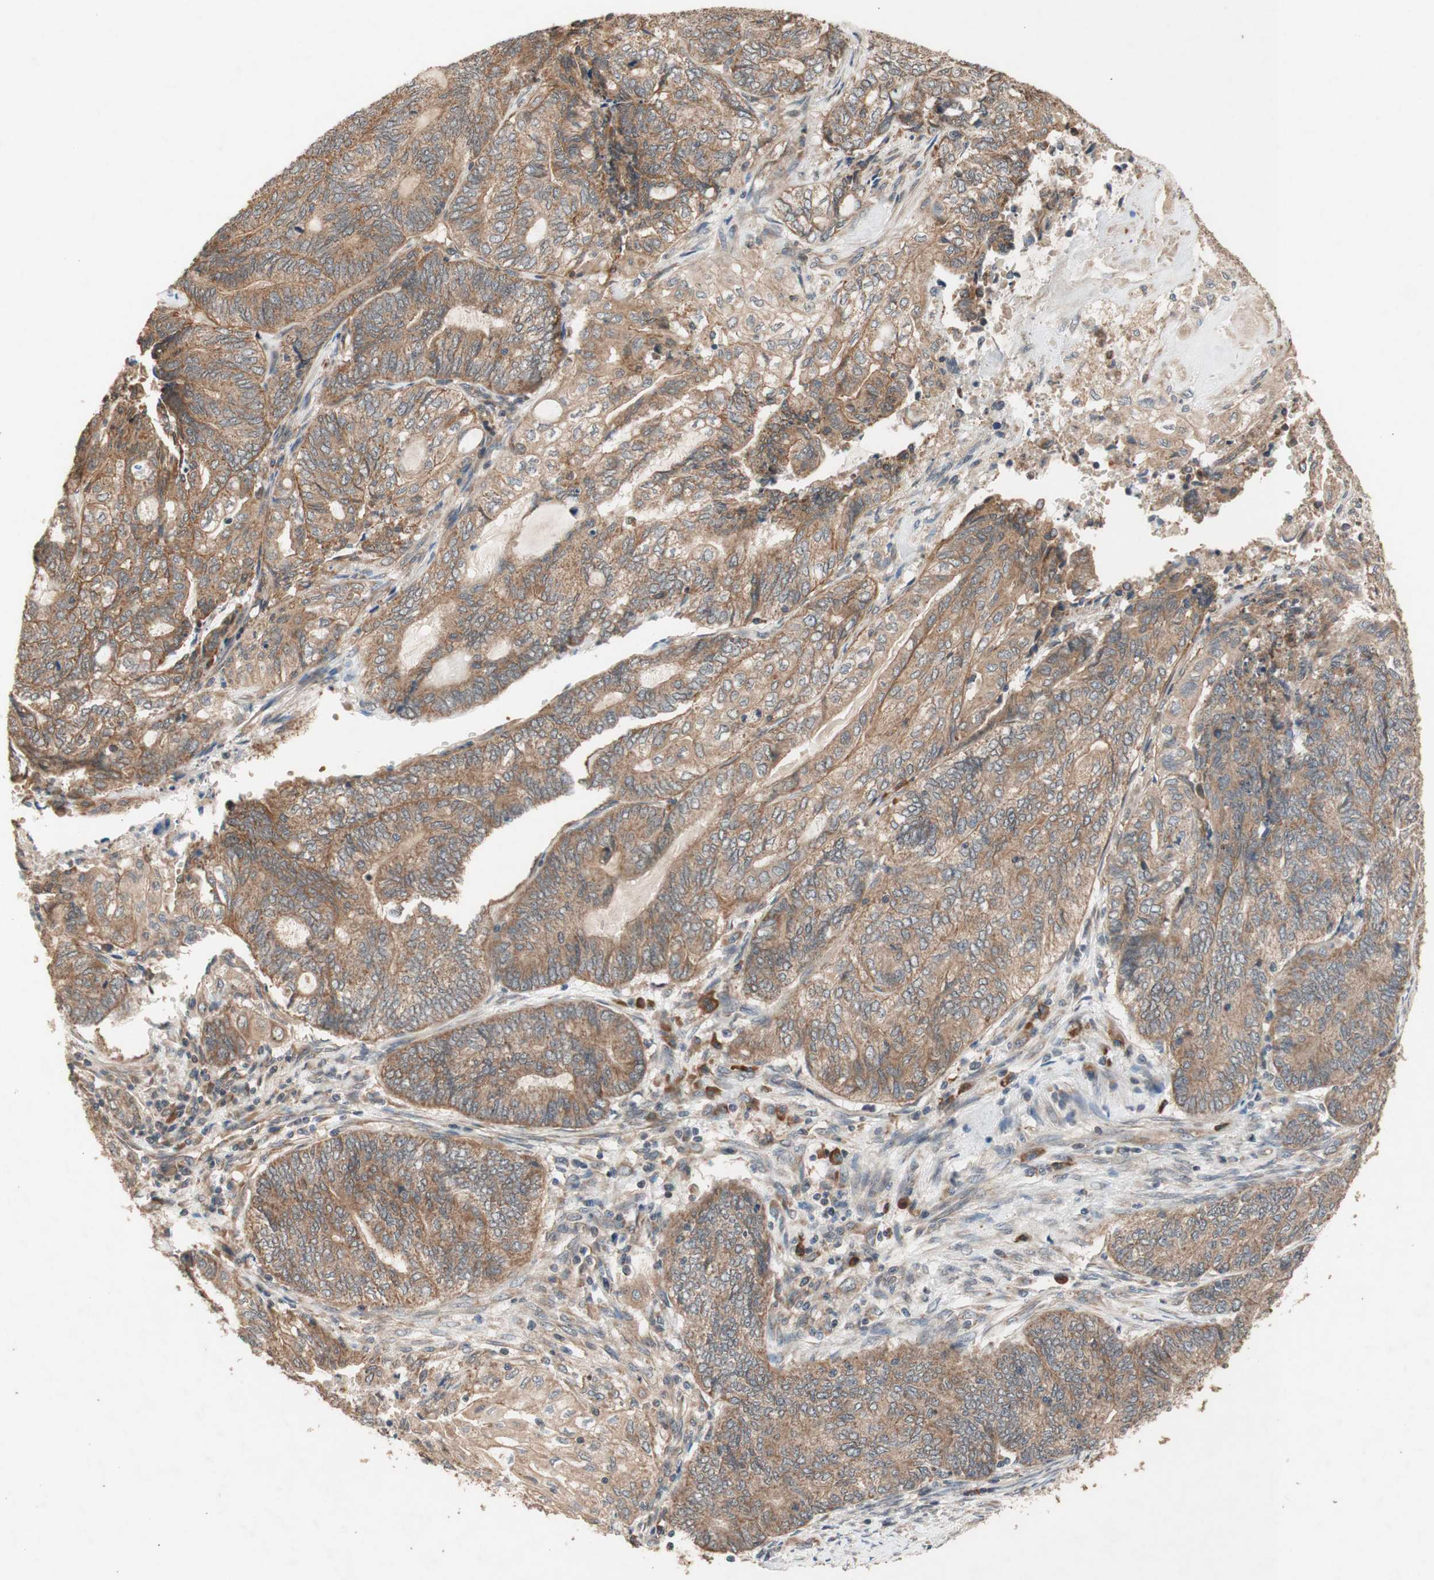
{"staining": {"intensity": "moderate", "quantity": ">75%", "location": "cytoplasmic/membranous"}, "tissue": "endometrial cancer", "cell_type": "Tumor cells", "image_type": "cancer", "snomed": [{"axis": "morphology", "description": "Adenocarcinoma, NOS"}, {"axis": "topography", "description": "Uterus"}, {"axis": "topography", "description": "Endometrium"}], "caption": "IHC (DAB (3,3'-diaminobenzidine)) staining of human adenocarcinoma (endometrial) shows moderate cytoplasmic/membranous protein staining in about >75% of tumor cells.", "gene": "DDOST", "patient": {"sex": "female", "age": 70}}